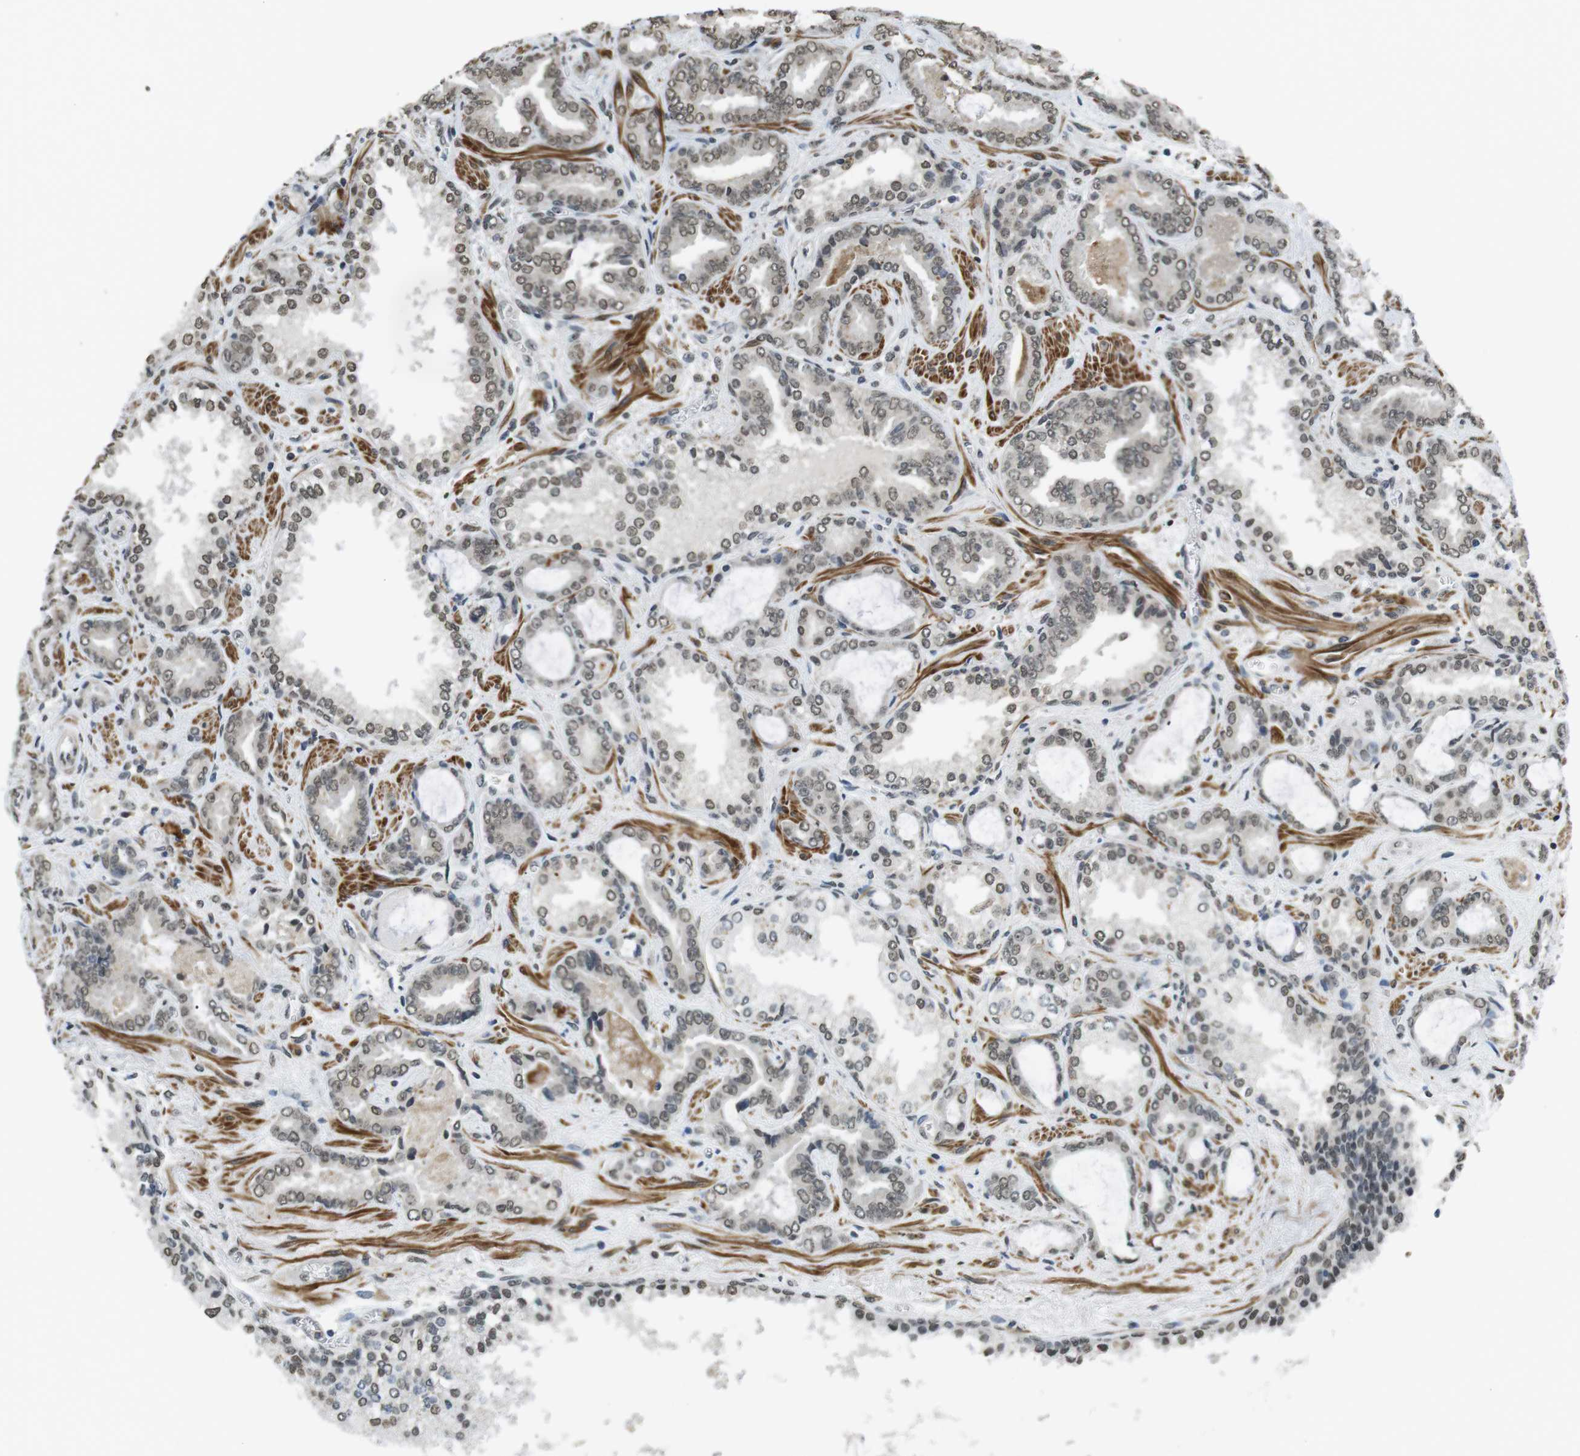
{"staining": {"intensity": "weak", "quantity": ">75%", "location": "nuclear"}, "tissue": "prostate cancer", "cell_type": "Tumor cells", "image_type": "cancer", "snomed": [{"axis": "morphology", "description": "Adenocarcinoma, Low grade"}, {"axis": "topography", "description": "Prostate"}], "caption": "Immunohistochemistry (IHC) micrograph of human prostate cancer stained for a protein (brown), which displays low levels of weak nuclear positivity in approximately >75% of tumor cells.", "gene": "USP7", "patient": {"sex": "male", "age": 60}}